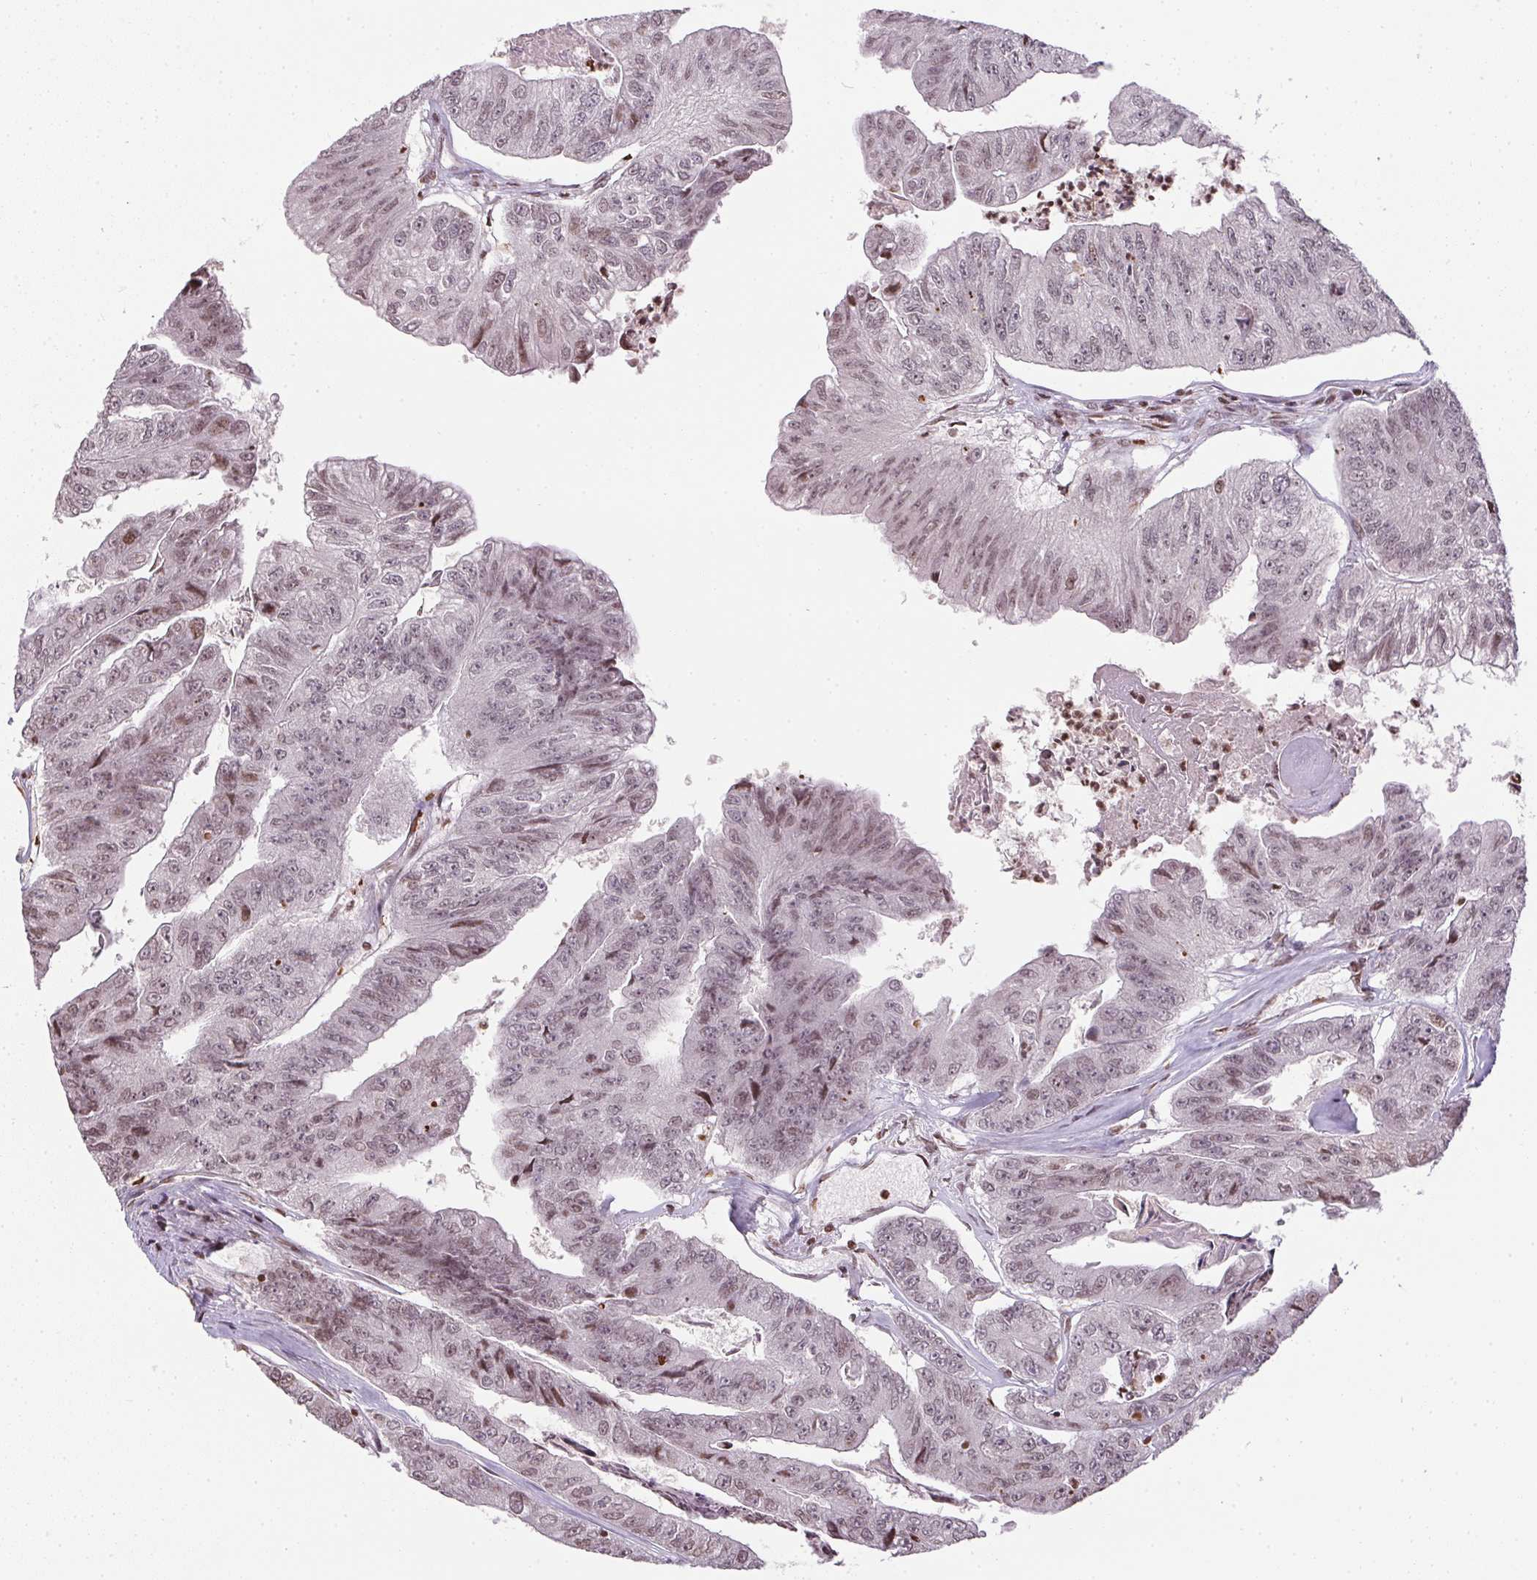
{"staining": {"intensity": "weak", "quantity": "25%-75%", "location": "nuclear"}, "tissue": "colorectal cancer", "cell_type": "Tumor cells", "image_type": "cancer", "snomed": [{"axis": "morphology", "description": "Adenocarcinoma, NOS"}, {"axis": "topography", "description": "Colon"}], "caption": "Brown immunohistochemical staining in colorectal cancer reveals weak nuclear staining in about 25%-75% of tumor cells. (brown staining indicates protein expression, while blue staining denotes nuclei).", "gene": "RNF181", "patient": {"sex": "female", "age": 67}}